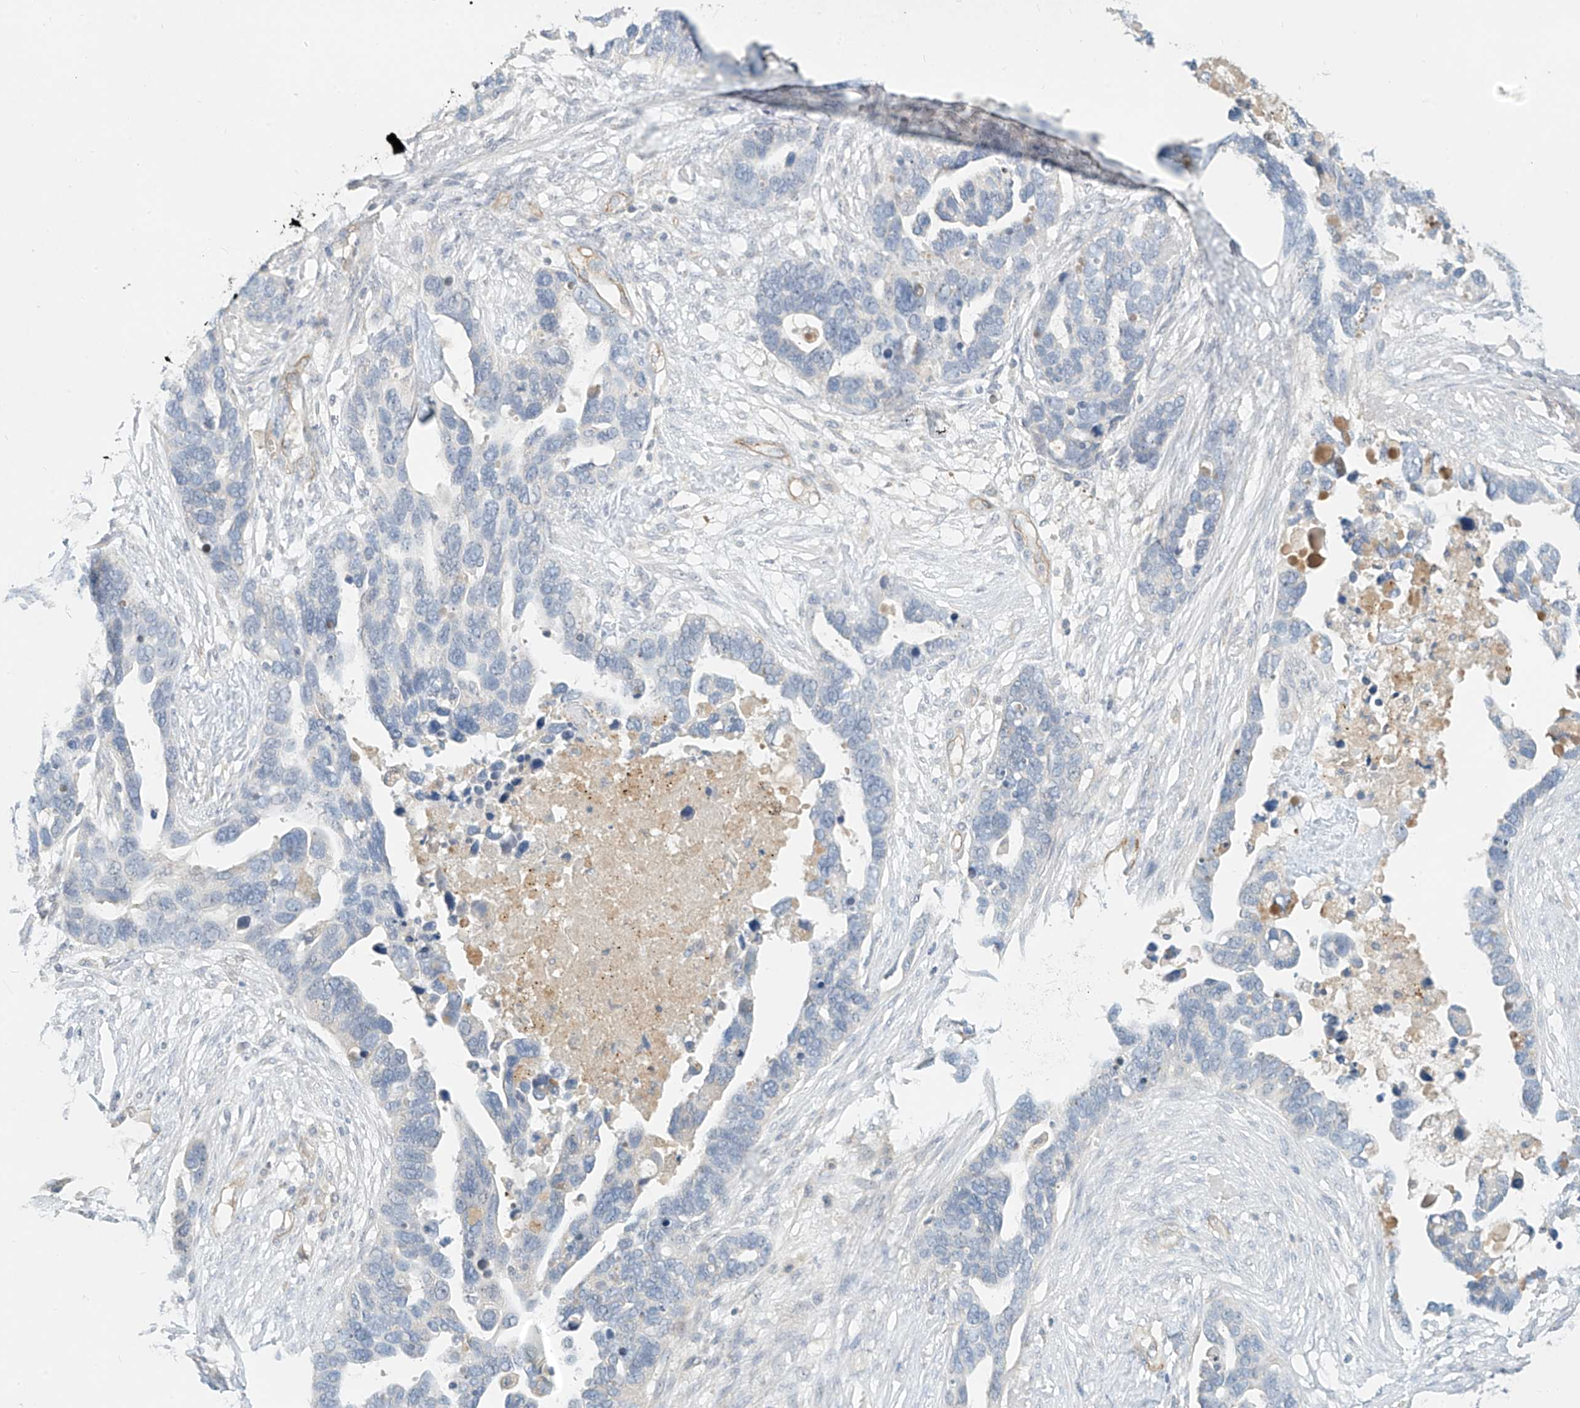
{"staining": {"intensity": "negative", "quantity": "none", "location": "none"}, "tissue": "ovarian cancer", "cell_type": "Tumor cells", "image_type": "cancer", "snomed": [{"axis": "morphology", "description": "Cystadenocarcinoma, serous, NOS"}, {"axis": "topography", "description": "Ovary"}], "caption": "Tumor cells are negative for protein expression in human ovarian serous cystadenocarcinoma.", "gene": "C2orf42", "patient": {"sex": "female", "age": 54}}